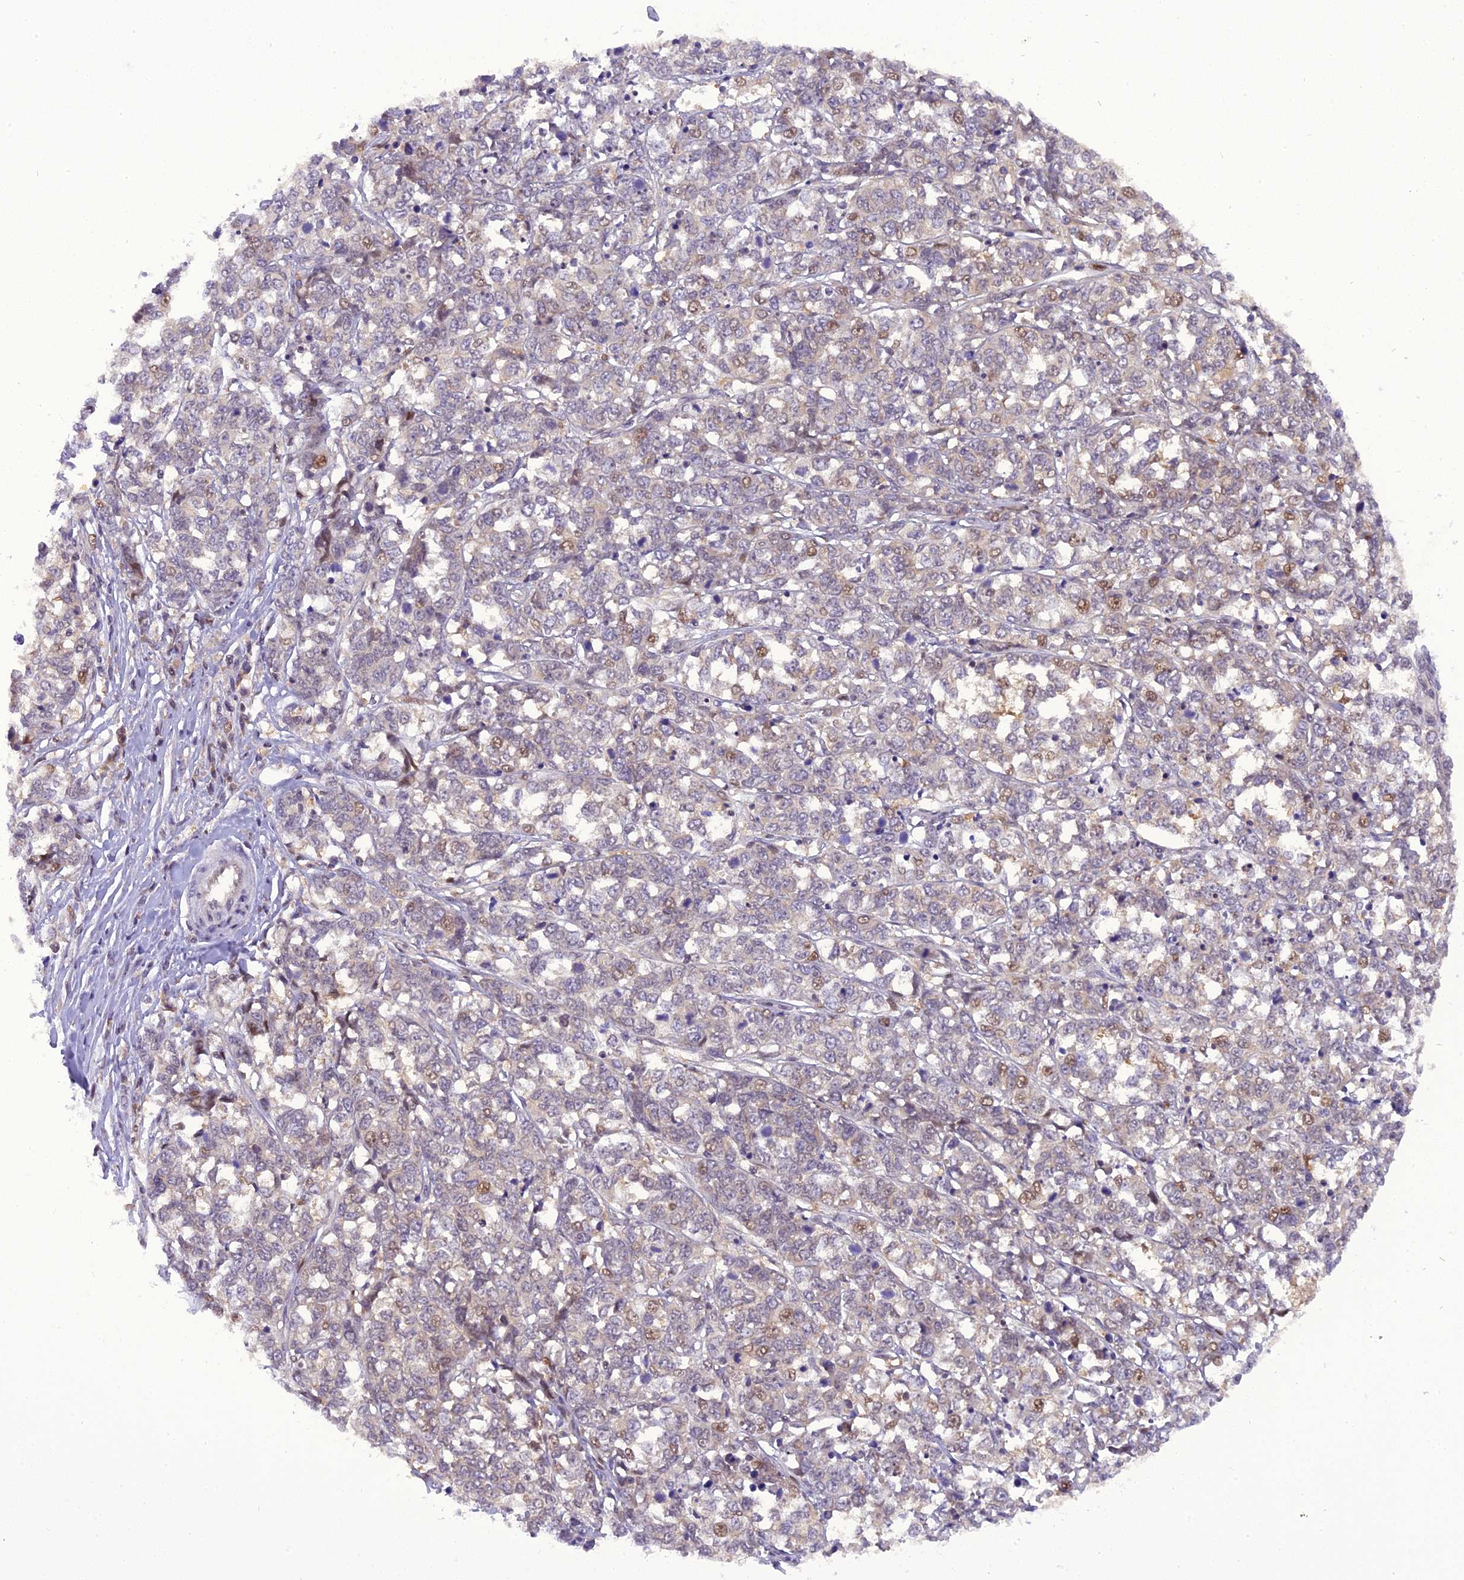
{"staining": {"intensity": "moderate", "quantity": "<25%", "location": "nuclear"}, "tissue": "melanoma", "cell_type": "Tumor cells", "image_type": "cancer", "snomed": [{"axis": "morphology", "description": "Malignant melanoma, NOS"}, {"axis": "topography", "description": "Skin"}], "caption": "About <25% of tumor cells in human melanoma show moderate nuclear protein expression as visualized by brown immunohistochemical staining.", "gene": "RABGGTA", "patient": {"sex": "female", "age": 72}}